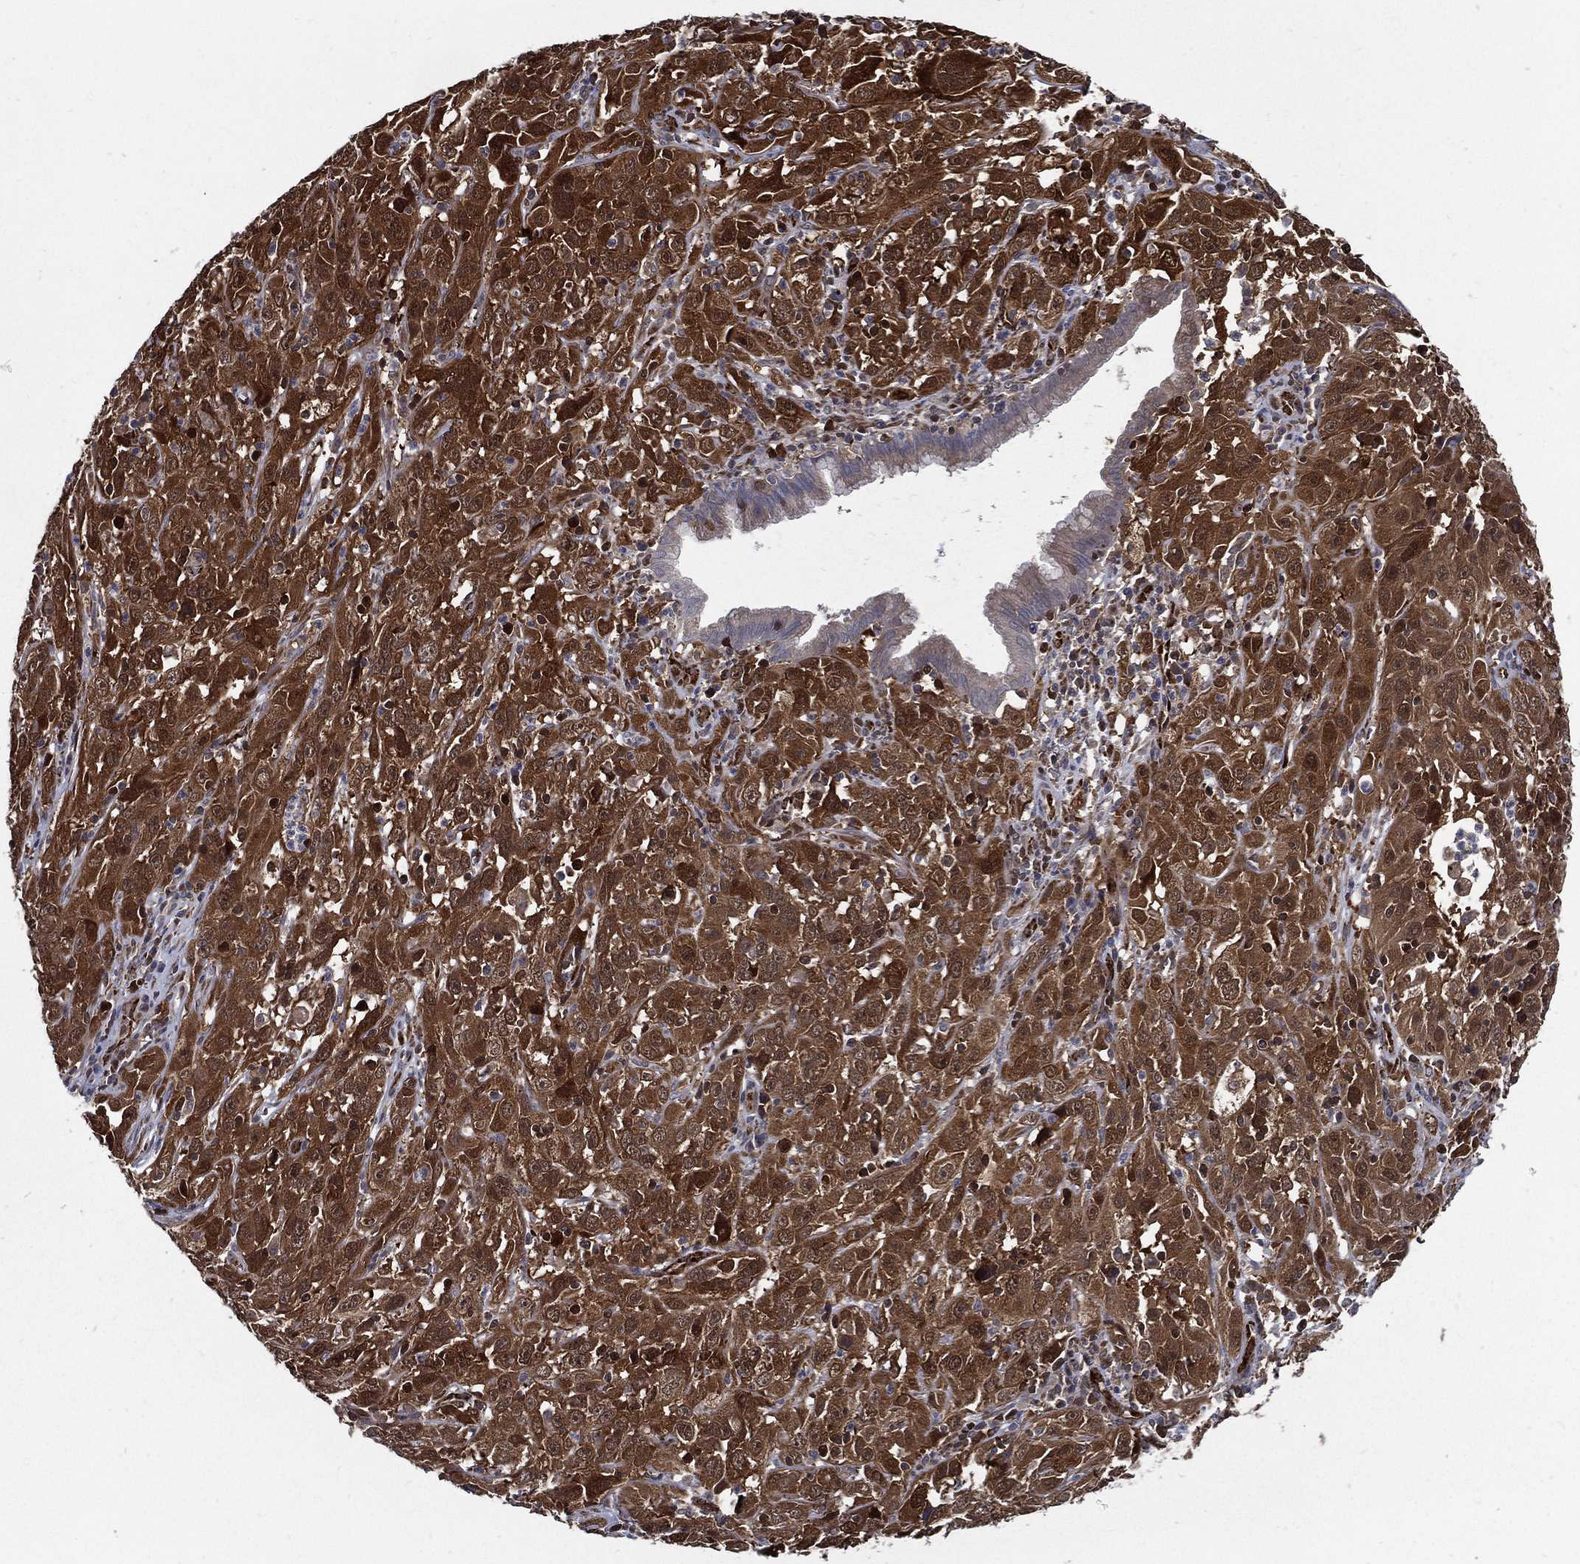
{"staining": {"intensity": "strong", "quantity": ">75%", "location": "cytoplasmic/membranous"}, "tissue": "cervical cancer", "cell_type": "Tumor cells", "image_type": "cancer", "snomed": [{"axis": "morphology", "description": "Squamous cell carcinoma, NOS"}, {"axis": "topography", "description": "Cervix"}], "caption": "This photomicrograph reveals immunohistochemistry (IHC) staining of human cervical cancer (squamous cell carcinoma), with high strong cytoplasmic/membranous staining in approximately >75% of tumor cells.", "gene": "ARHGAP11A", "patient": {"sex": "female", "age": 32}}